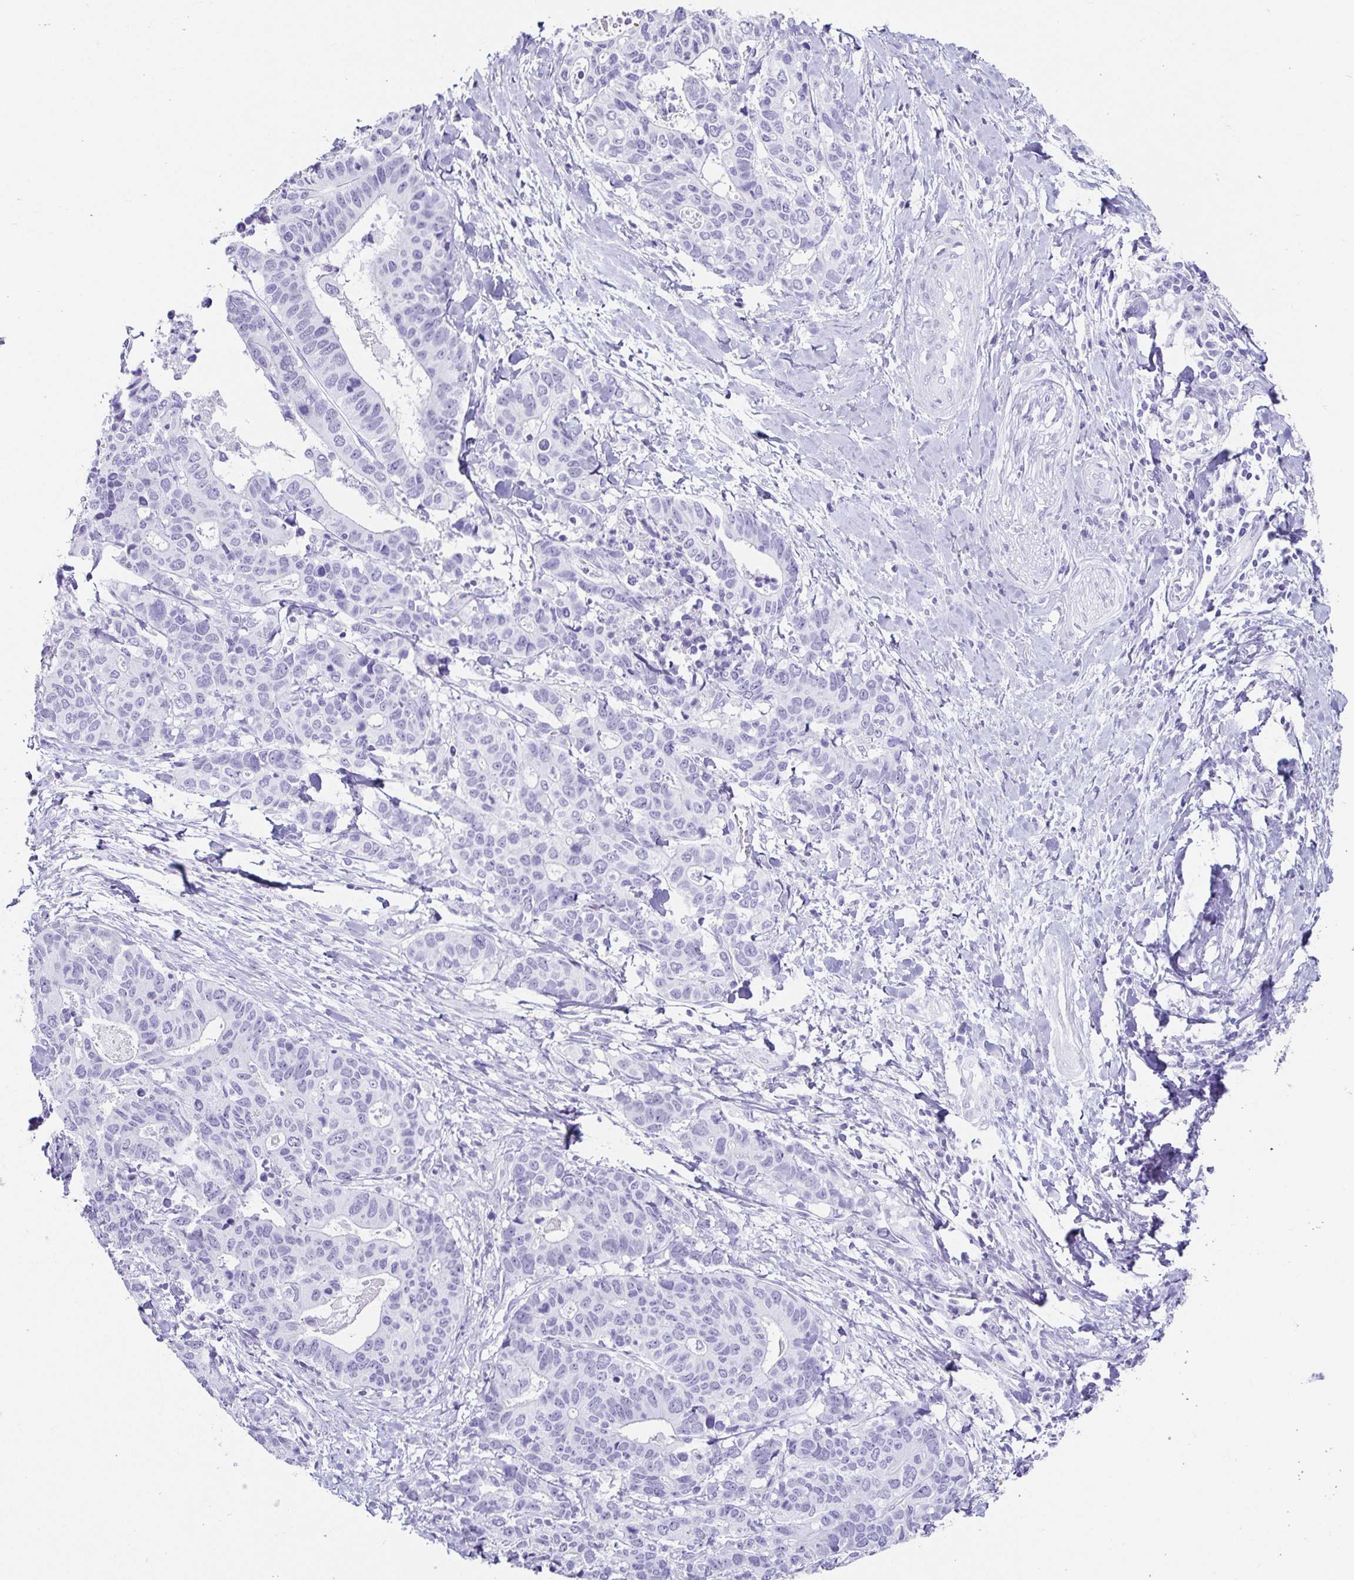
{"staining": {"intensity": "negative", "quantity": "none", "location": "none"}, "tissue": "stomach cancer", "cell_type": "Tumor cells", "image_type": "cancer", "snomed": [{"axis": "morphology", "description": "Adenocarcinoma, NOS"}, {"axis": "topography", "description": "Stomach, upper"}], "caption": "Immunohistochemical staining of stomach cancer exhibits no significant expression in tumor cells.", "gene": "ESX1", "patient": {"sex": "female", "age": 67}}